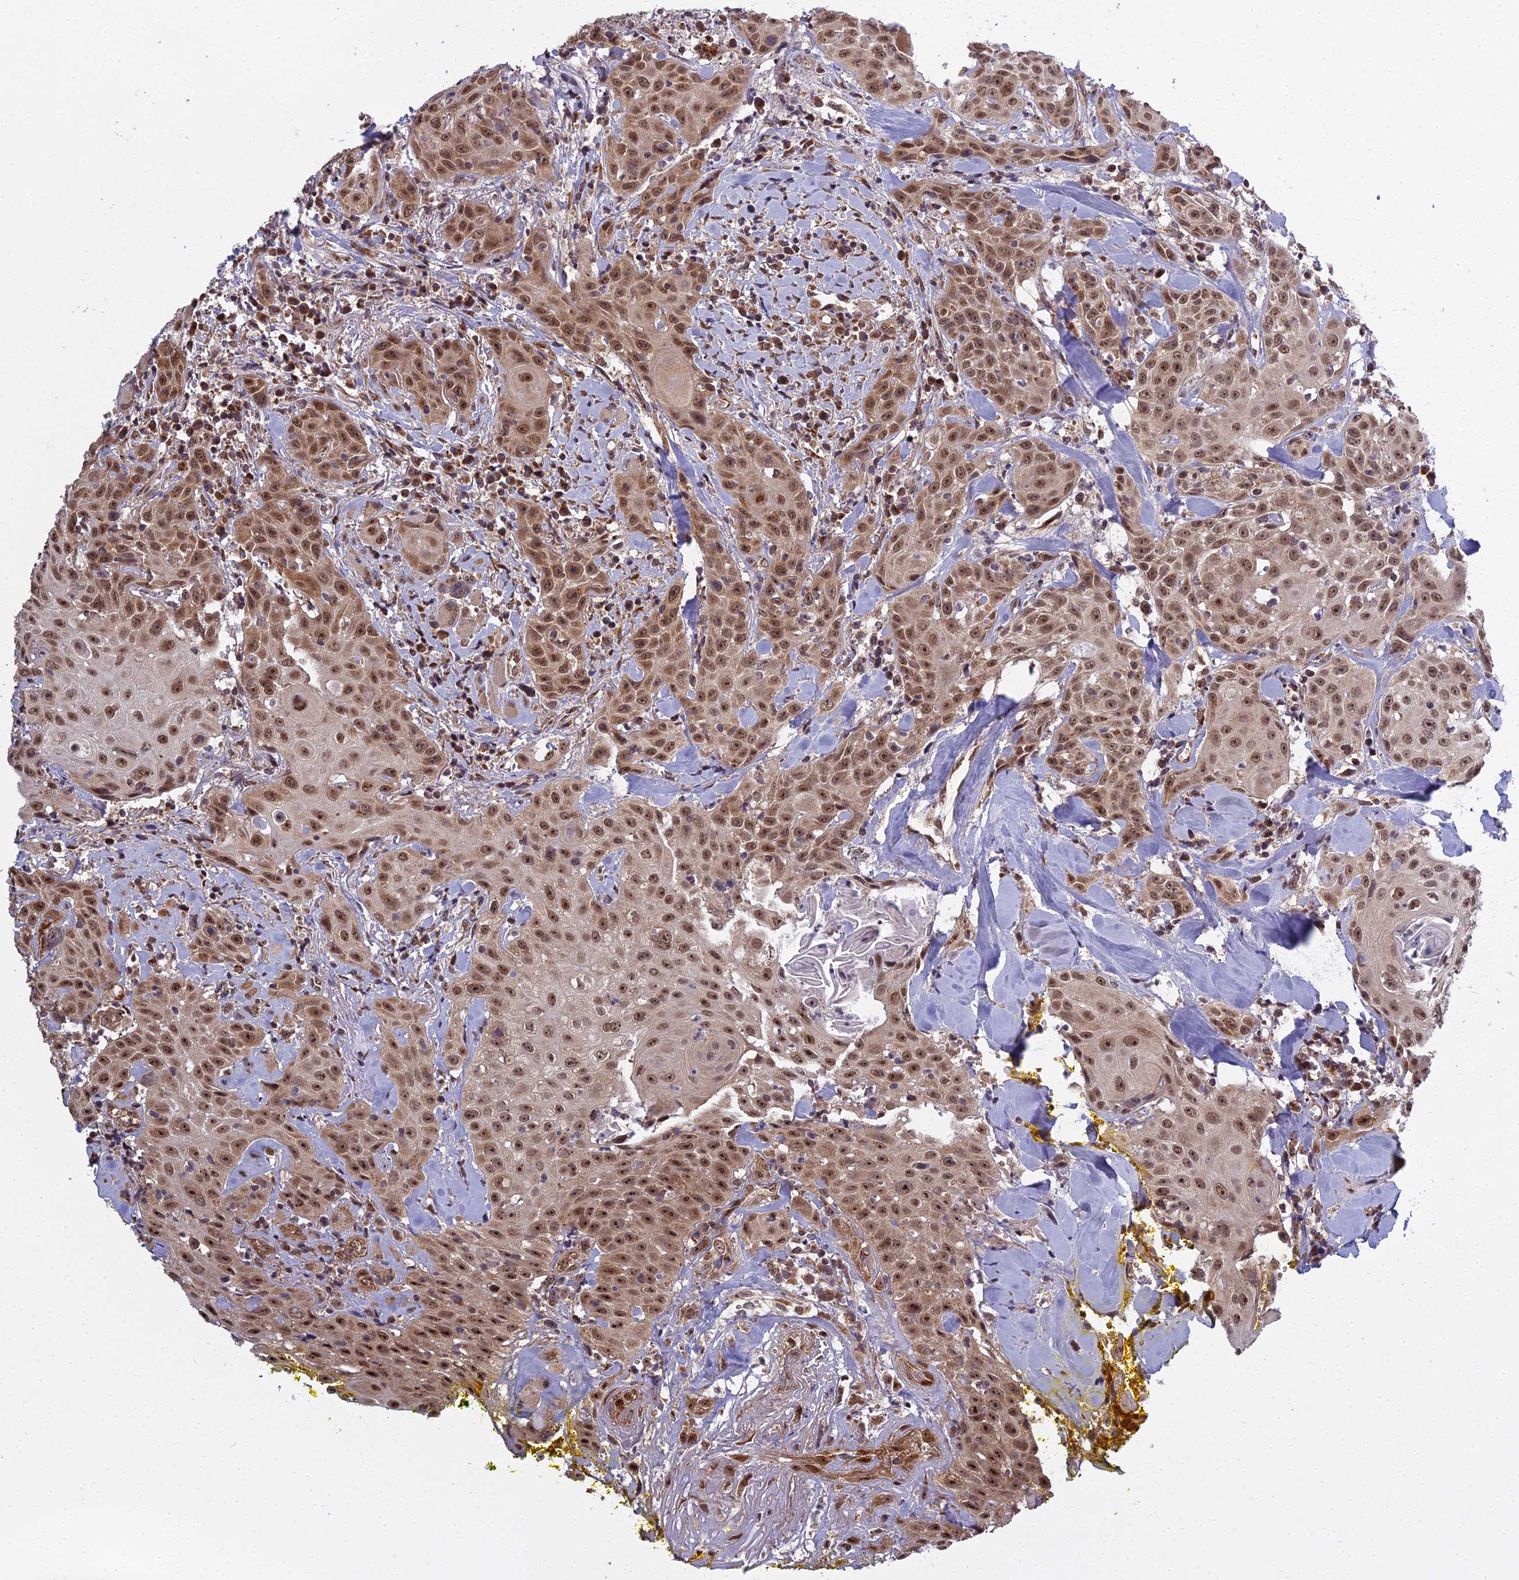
{"staining": {"intensity": "moderate", "quantity": ">75%", "location": "nuclear"}, "tissue": "head and neck cancer", "cell_type": "Tumor cells", "image_type": "cancer", "snomed": [{"axis": "morphology", "description": "Squamous cell carcinoma, NOS"}, {"axis": "topography", "description": "Oral tissue"}, {"axis": "topography", "description": "Head-Neck"}], "caption": "An image of head and neck cancer stained for a protein shows moderate nuclear brown staining in tumor cells. (DAB (3,3'-diaminobenzidine) = brown stain, brightfield microscopy at high magnification).", "gene": "MEOX1", "patient": {"sex": "female", "age": 82}}